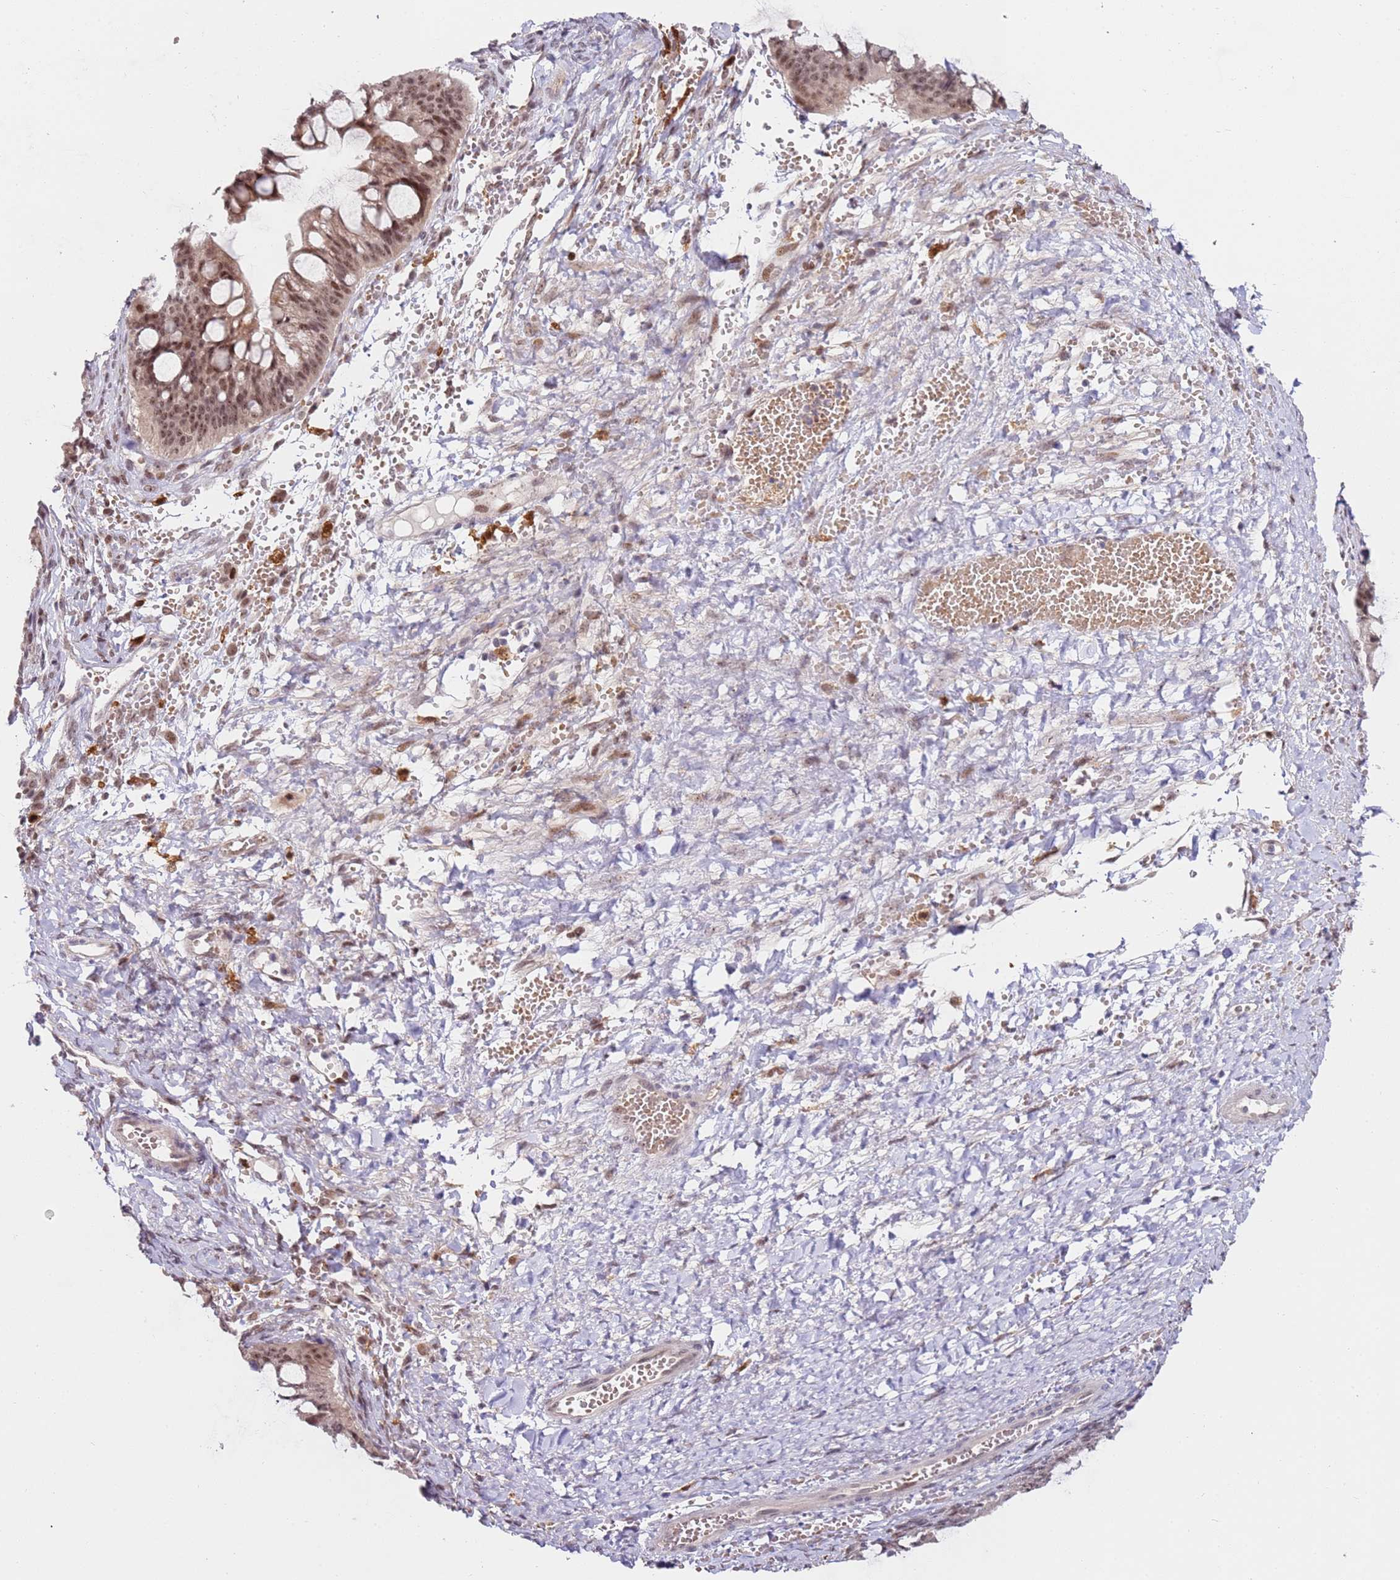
{"staining": {"intensity": "moderate", "quantity": ">75%", "location": "nuclear"}, "tissue": "ovarian cancer", "cell_type": "Tumor cells", "image_type": "cancer", "snomed": [{"axis": "morphology", "description": "Cystadenocarcinoma, mucinous, NOS"}, {"axis": "topography", "description": "Ovary"}], "caption": "This is an image of IHC staining of mucinous cystadenocarcinoma (ovarian), which shows moderate staining in the nuclear of tumor cells.", "gene": "LGALSL", "patient": {"sex": "female", "age": 73}}